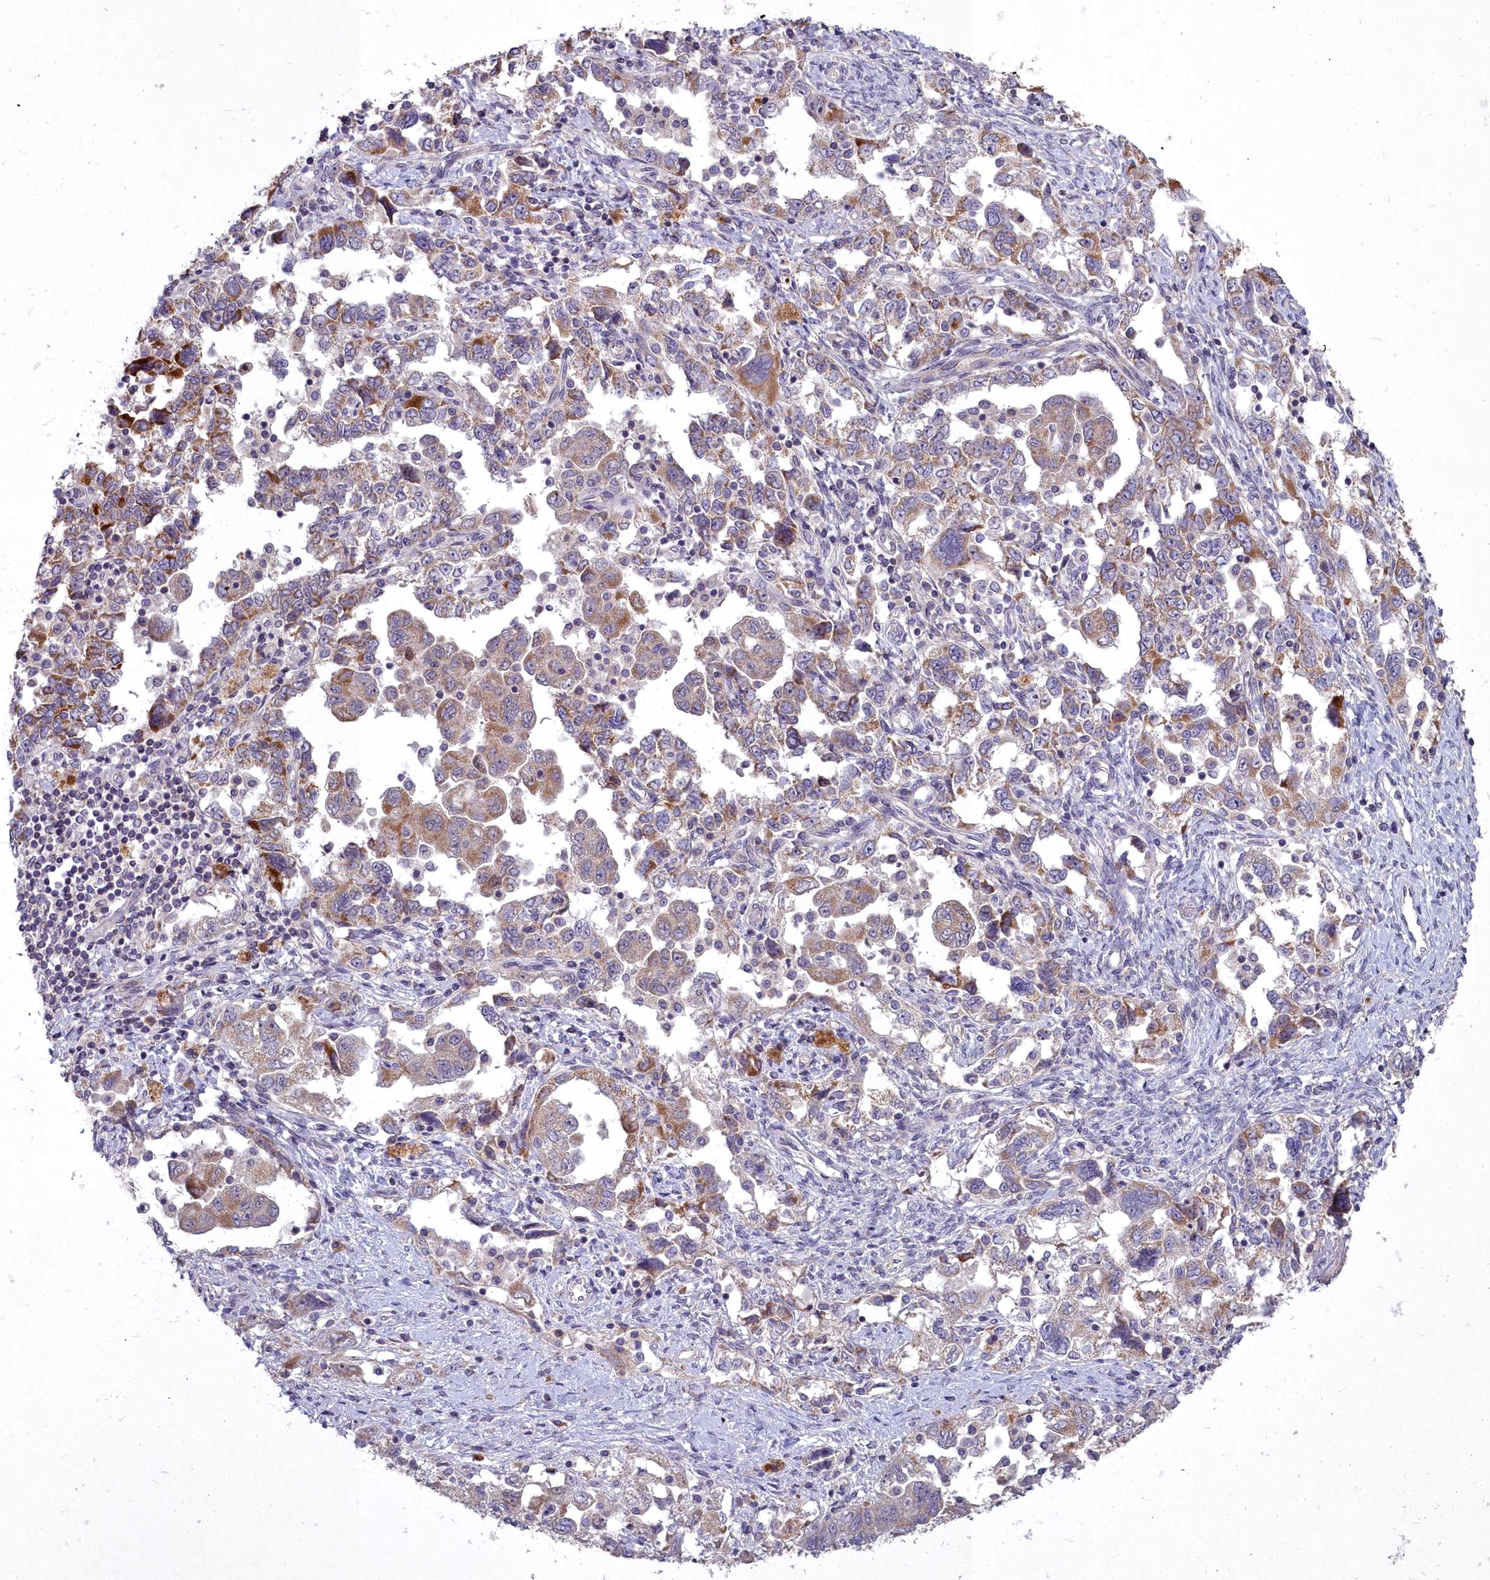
{"staining": {"intensity": "moderate", "quantity": "25%-75%", "location": "cytoplasmic/membranous"}, "tissue": "ovarian cancer", "cell_type": "Tumor cells", "image_type": "cancer", "snomed": [{"axis": "morphology", "description": "Carcinoma, NOS"}, {"axis": "morphology", "description": "Cystadenocarcinoma, serous, NOS"}, {"axis": "topography", "description": "Ovary"}], "caption": "Tumor cells display moderate cytoplasmic/membranous expression in about 25%-75% of cells in ovarian cancer. The staining was performed using DAB (3,3'-diaminobenzidine) to visualize the protein expression in brown, while the nuclei were stained in blue with hematoxylin (Magnification: 20x).", "gene": "MICU2", "patient": {"sex": "female", "age": 69}}